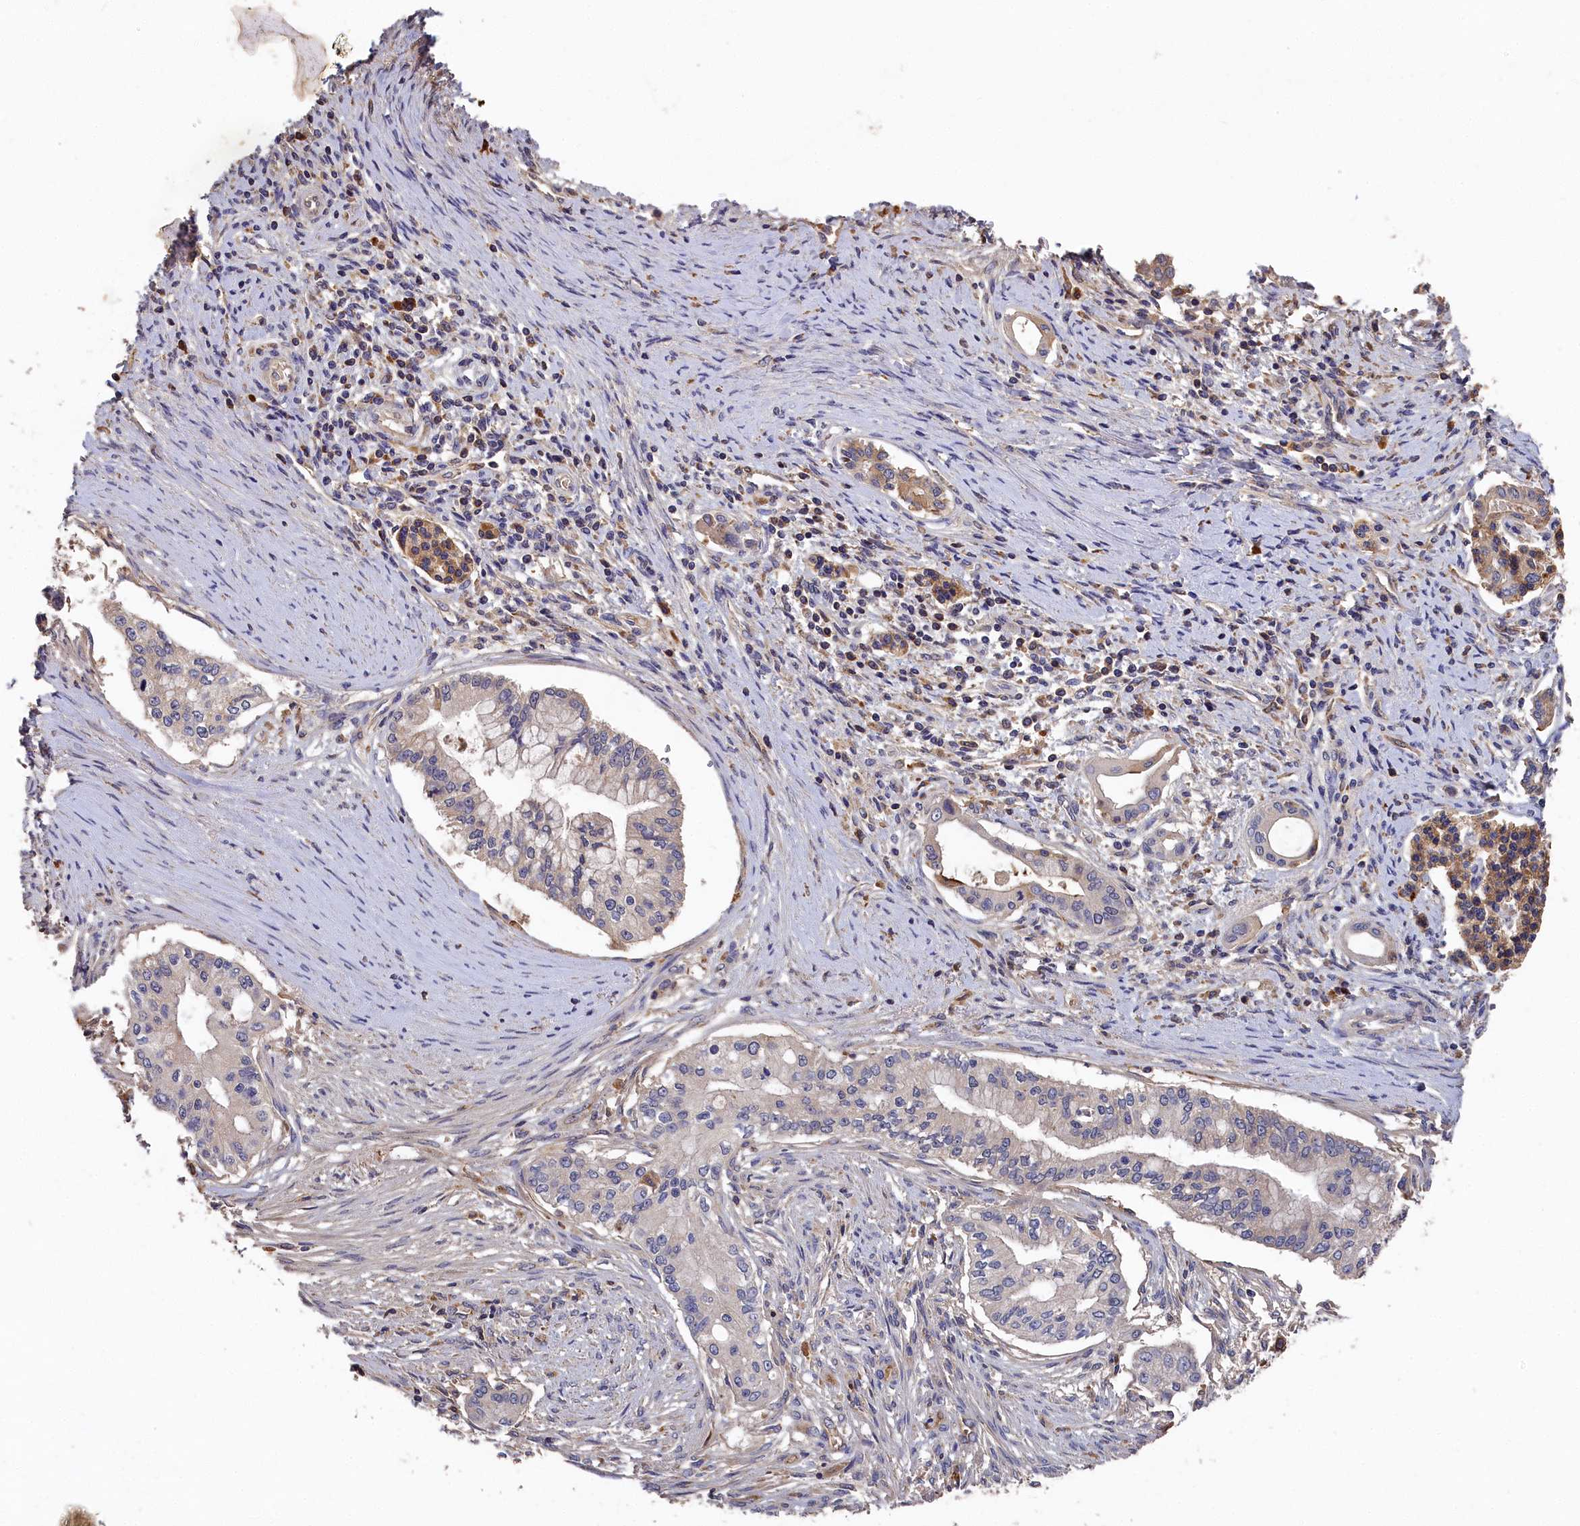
{"staining": {"intensity": "negative", "quantity": "none", "location": "none"}, "tissue": "pancreatic cancer", "cell_type": "Tumor cells", "image_type": "cancer", "snomed": [{"axis": "morphology", "description": "Adenocarcinoma, NOS"}, {"axis": "topography", "description": "Pancreas"}], "caption": "DAB (3,3'-diaminobenzidine) immunohistochemical staining of human pancreatic cancer exhibits no significant expression in tumor cells. (DAB immunohistochemistry (IHC) with hematoxylin counter stain).", "gene": "DHRS11", "patient": {"sex": "male", "age": 46}}